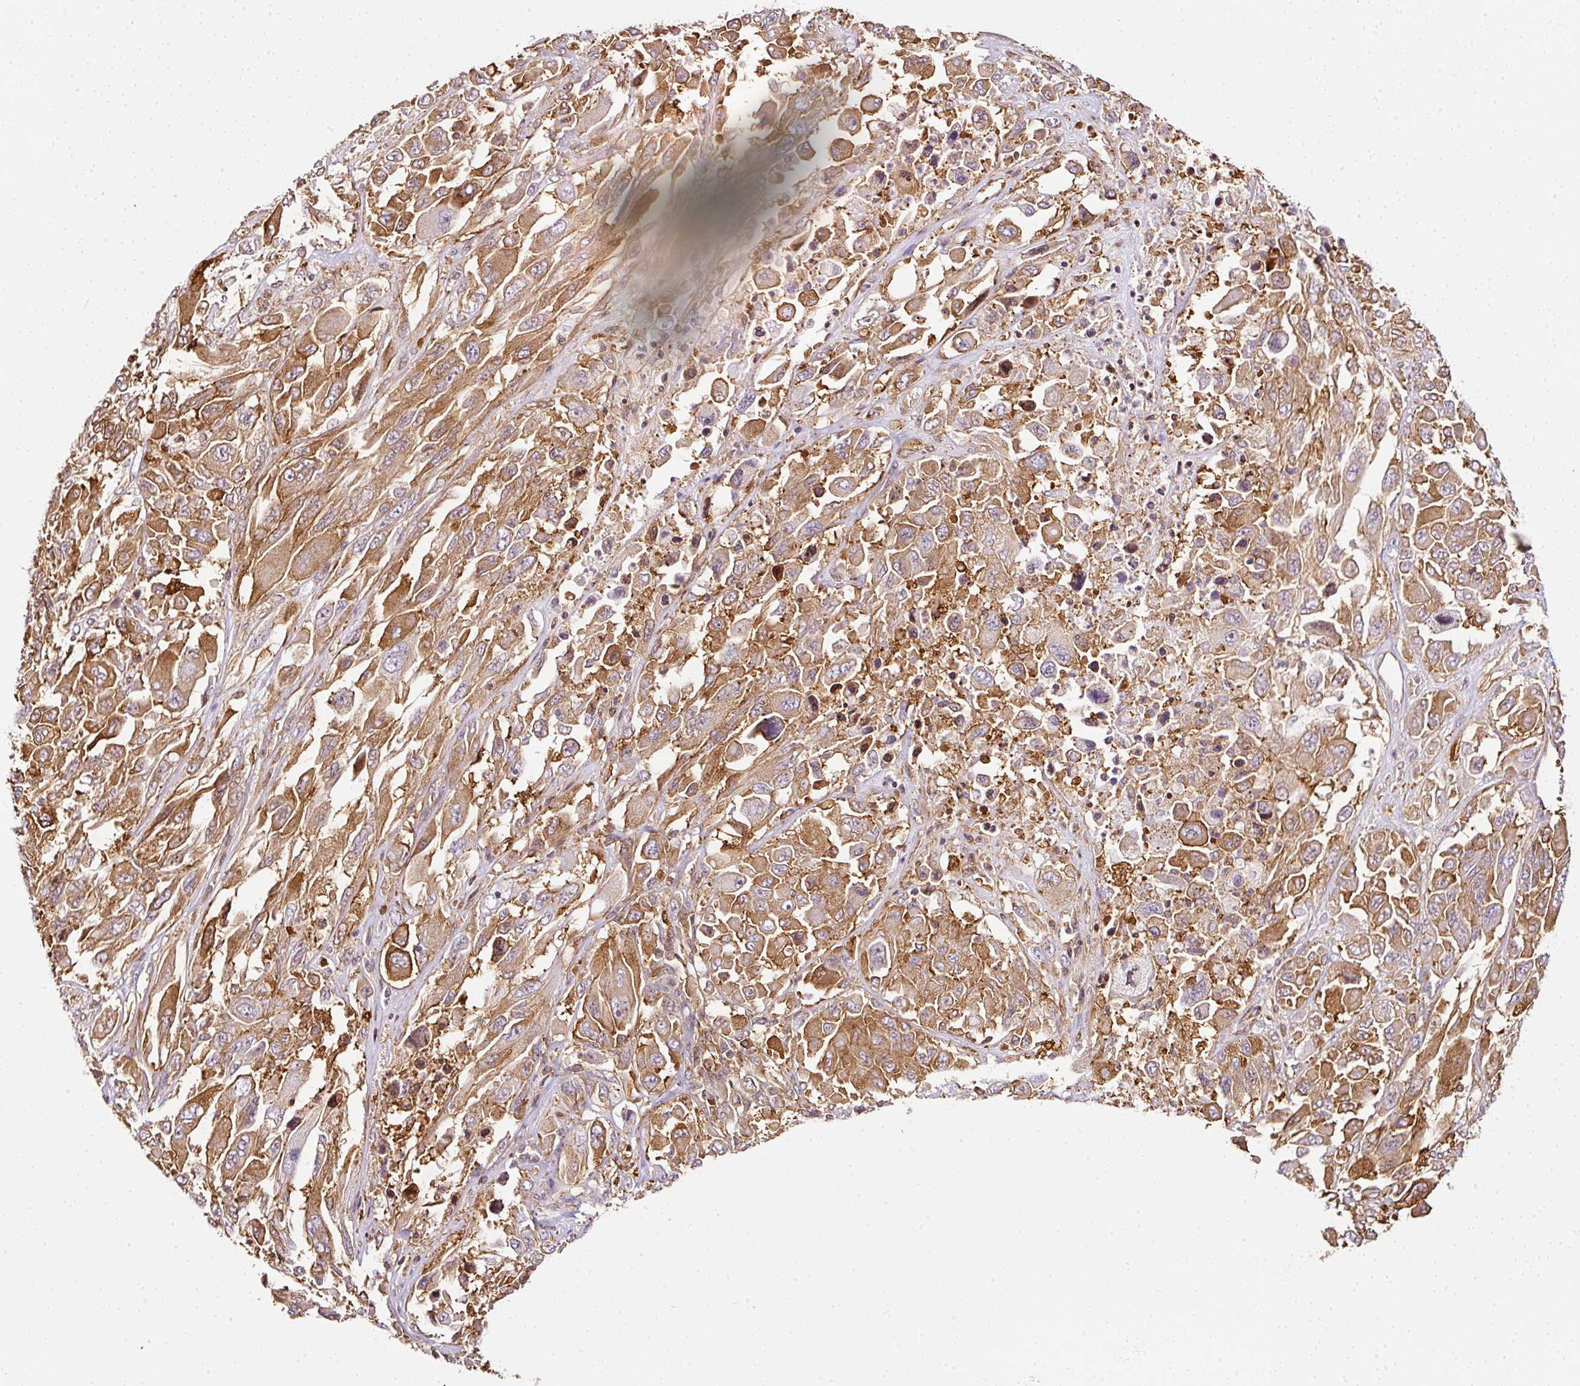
{"staining": {"intensity": "moderate", "quantity": ">75%", "location": "cytoplasmic/membranous"}, "tissue": "melanoma", "cell_type": "Tumor cells", "image_type": "cancer", "snomed": [{"axis": "morphology", "description": "Malignant melanoma, NOS"}, {"axis": "topography", "description": "Skin"}], "caption": "A brown stain highlights moderate cytoplasmic/membranous expression of a protein in melanoma tumor cells.", "gene": "SCNM1", "patient": {"sex": "female", "age": 91}}